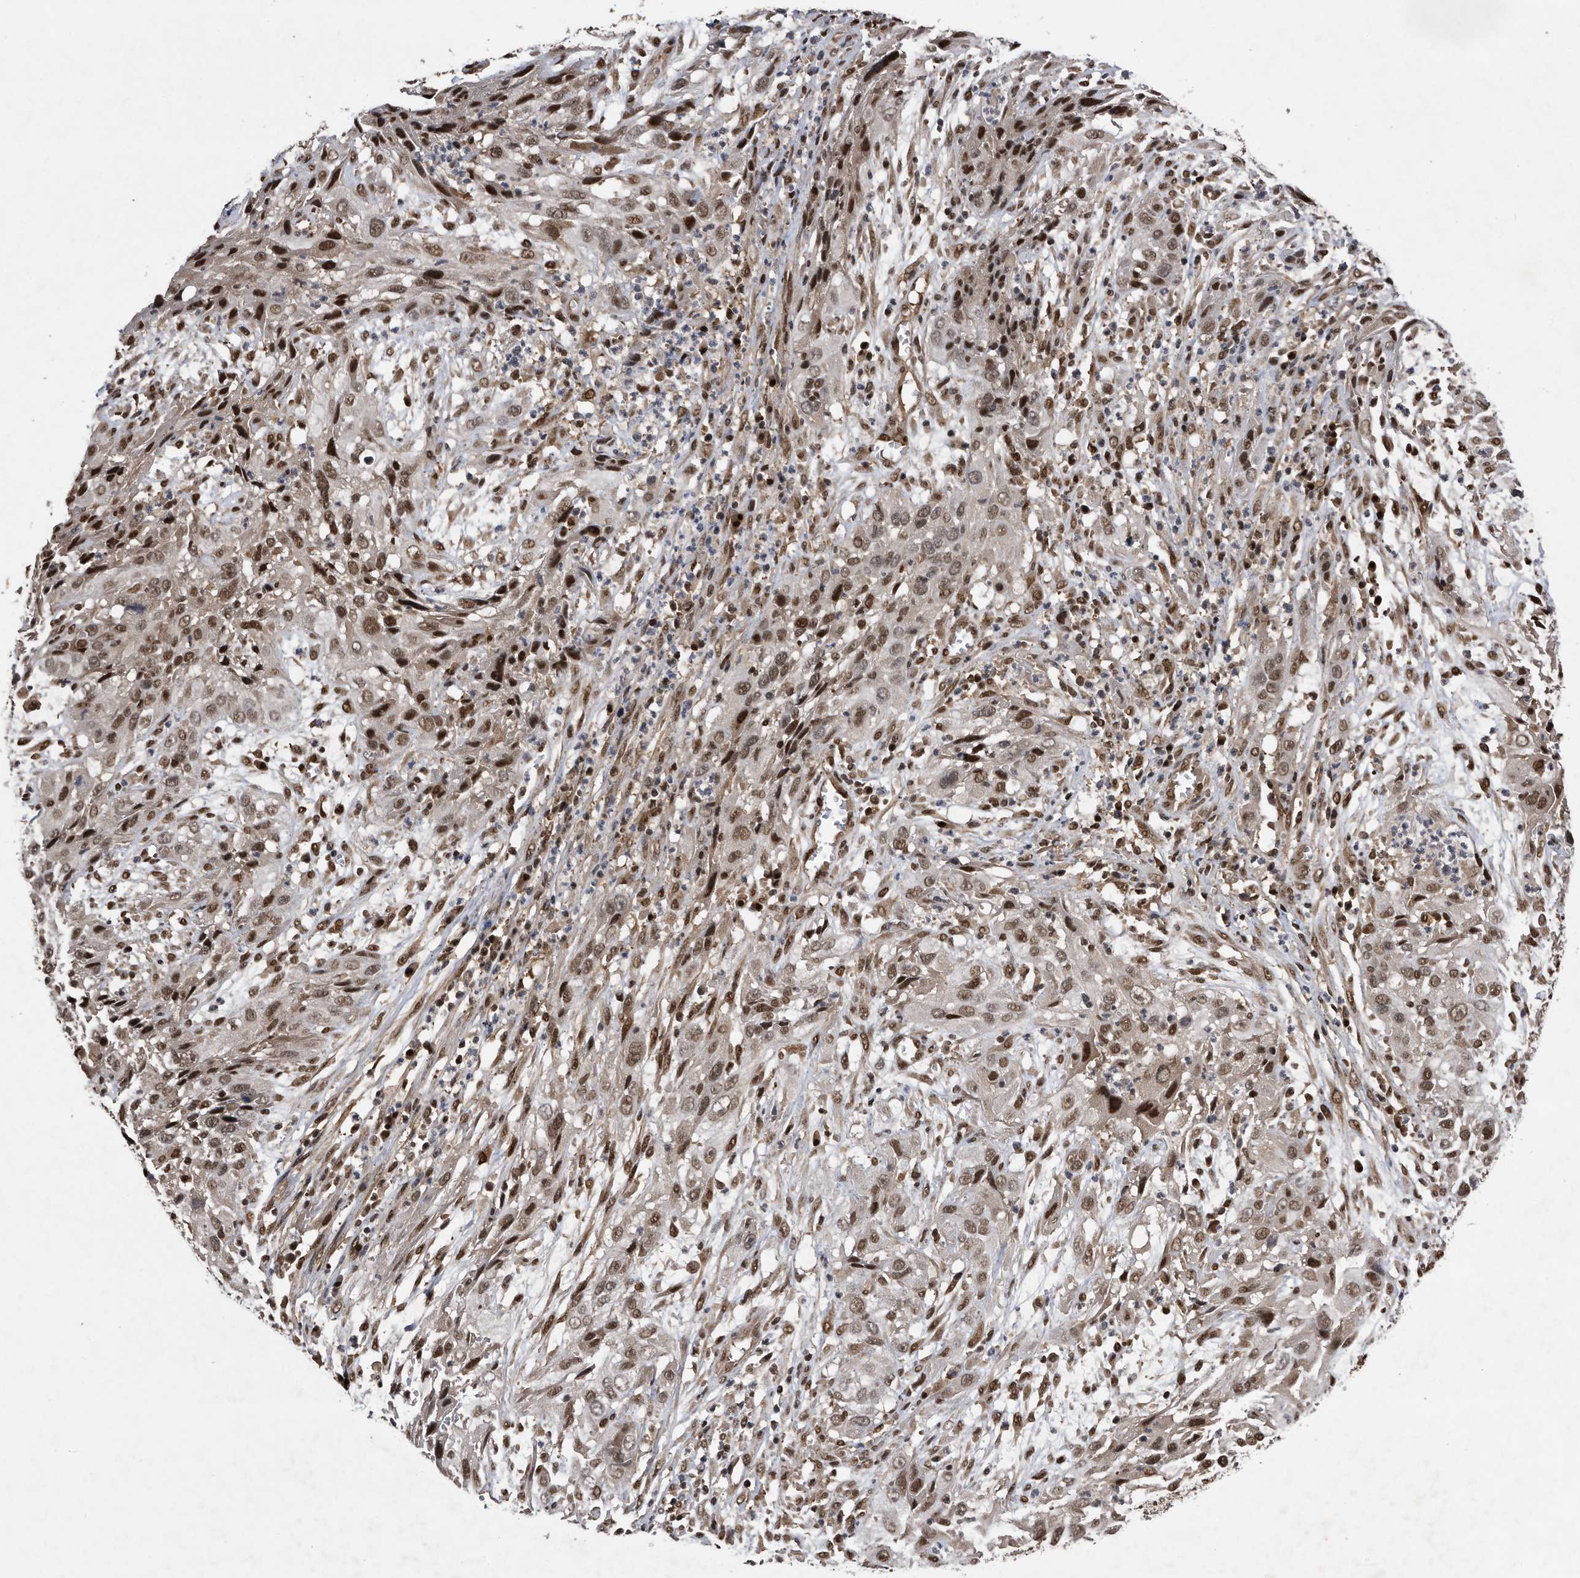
{"staining": {"intensity": "moderate", "quantity": ">75%", "location": "nuclear"}, "tissue": "cervical cancer", "cell_type": "Tumor cells", "image_type": "cancer", "snomed": [{"axis": "morphology", "description": "Squamous cell carcinoma, NOS"}, {"axis": "topography", "description": "Cervix"}], "caption": "Immunohistochemistry histopathology image of human cervical cancer stained for a protein (brown), which exhibits medium levels of moderate nuclear positivity in approximately >75% of tumor cells.", "gene": "RAD23B", "patient": {"sex": "female", "age": 32}}